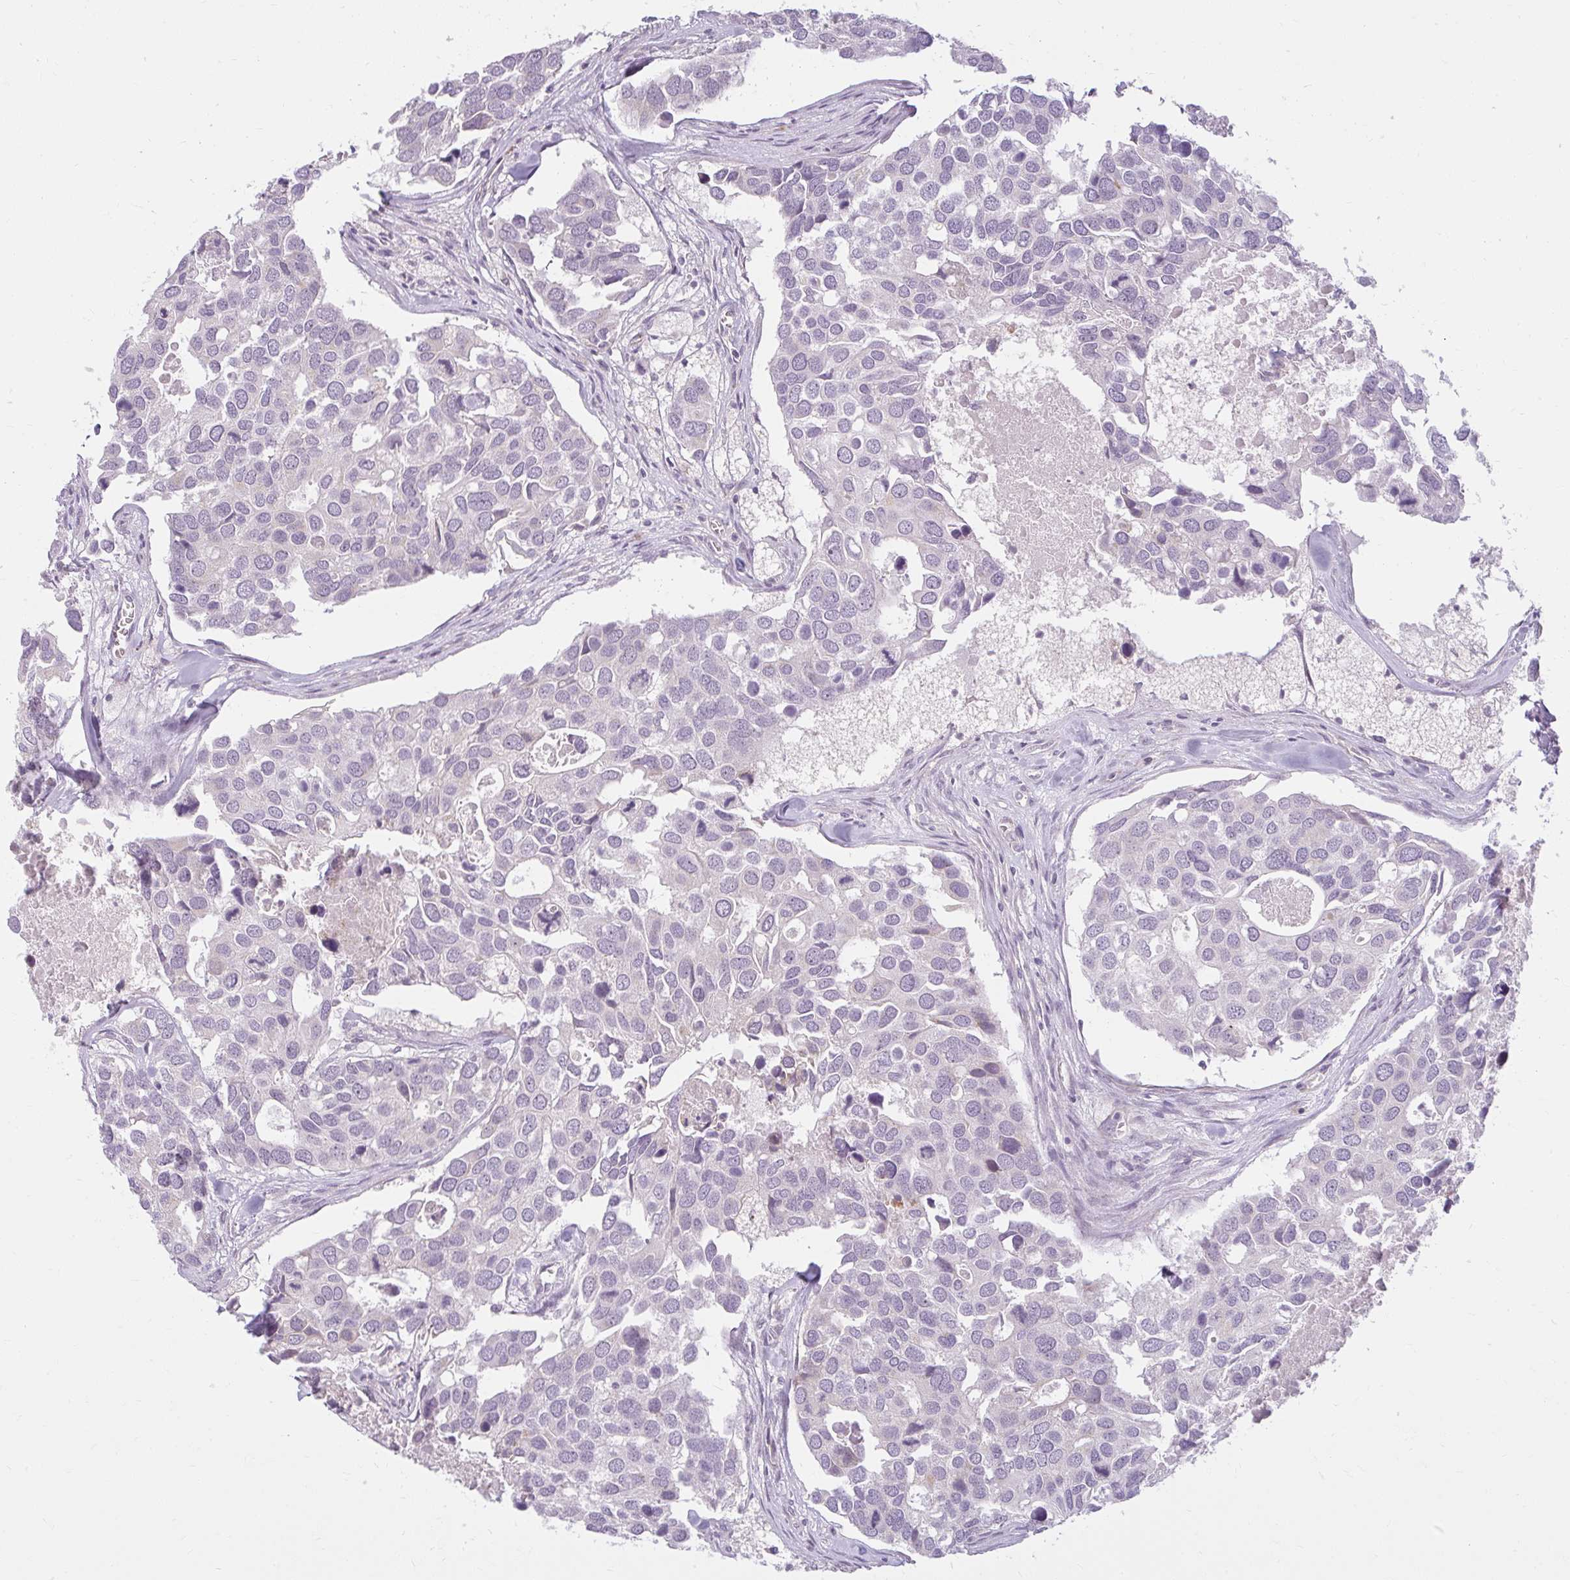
{"staining": {"intensity": "negative", "quantity": "none", "location": "none"}, "tissue": "breast cancer", "cell_type": "Tumor cells", "image_type": "cancer", "snomed": [{"axis": "morphology", "description": "Duct carcinoma"}, {"axis": "topography", "description": "Breast"}], "caption": "High power microscopy photomicrograph of an IHC image of breast cancer, revealing no significant staining in tumor cells.", "gene": "ZFYVE26", "patient": {"sex": "female", "age": 83}}